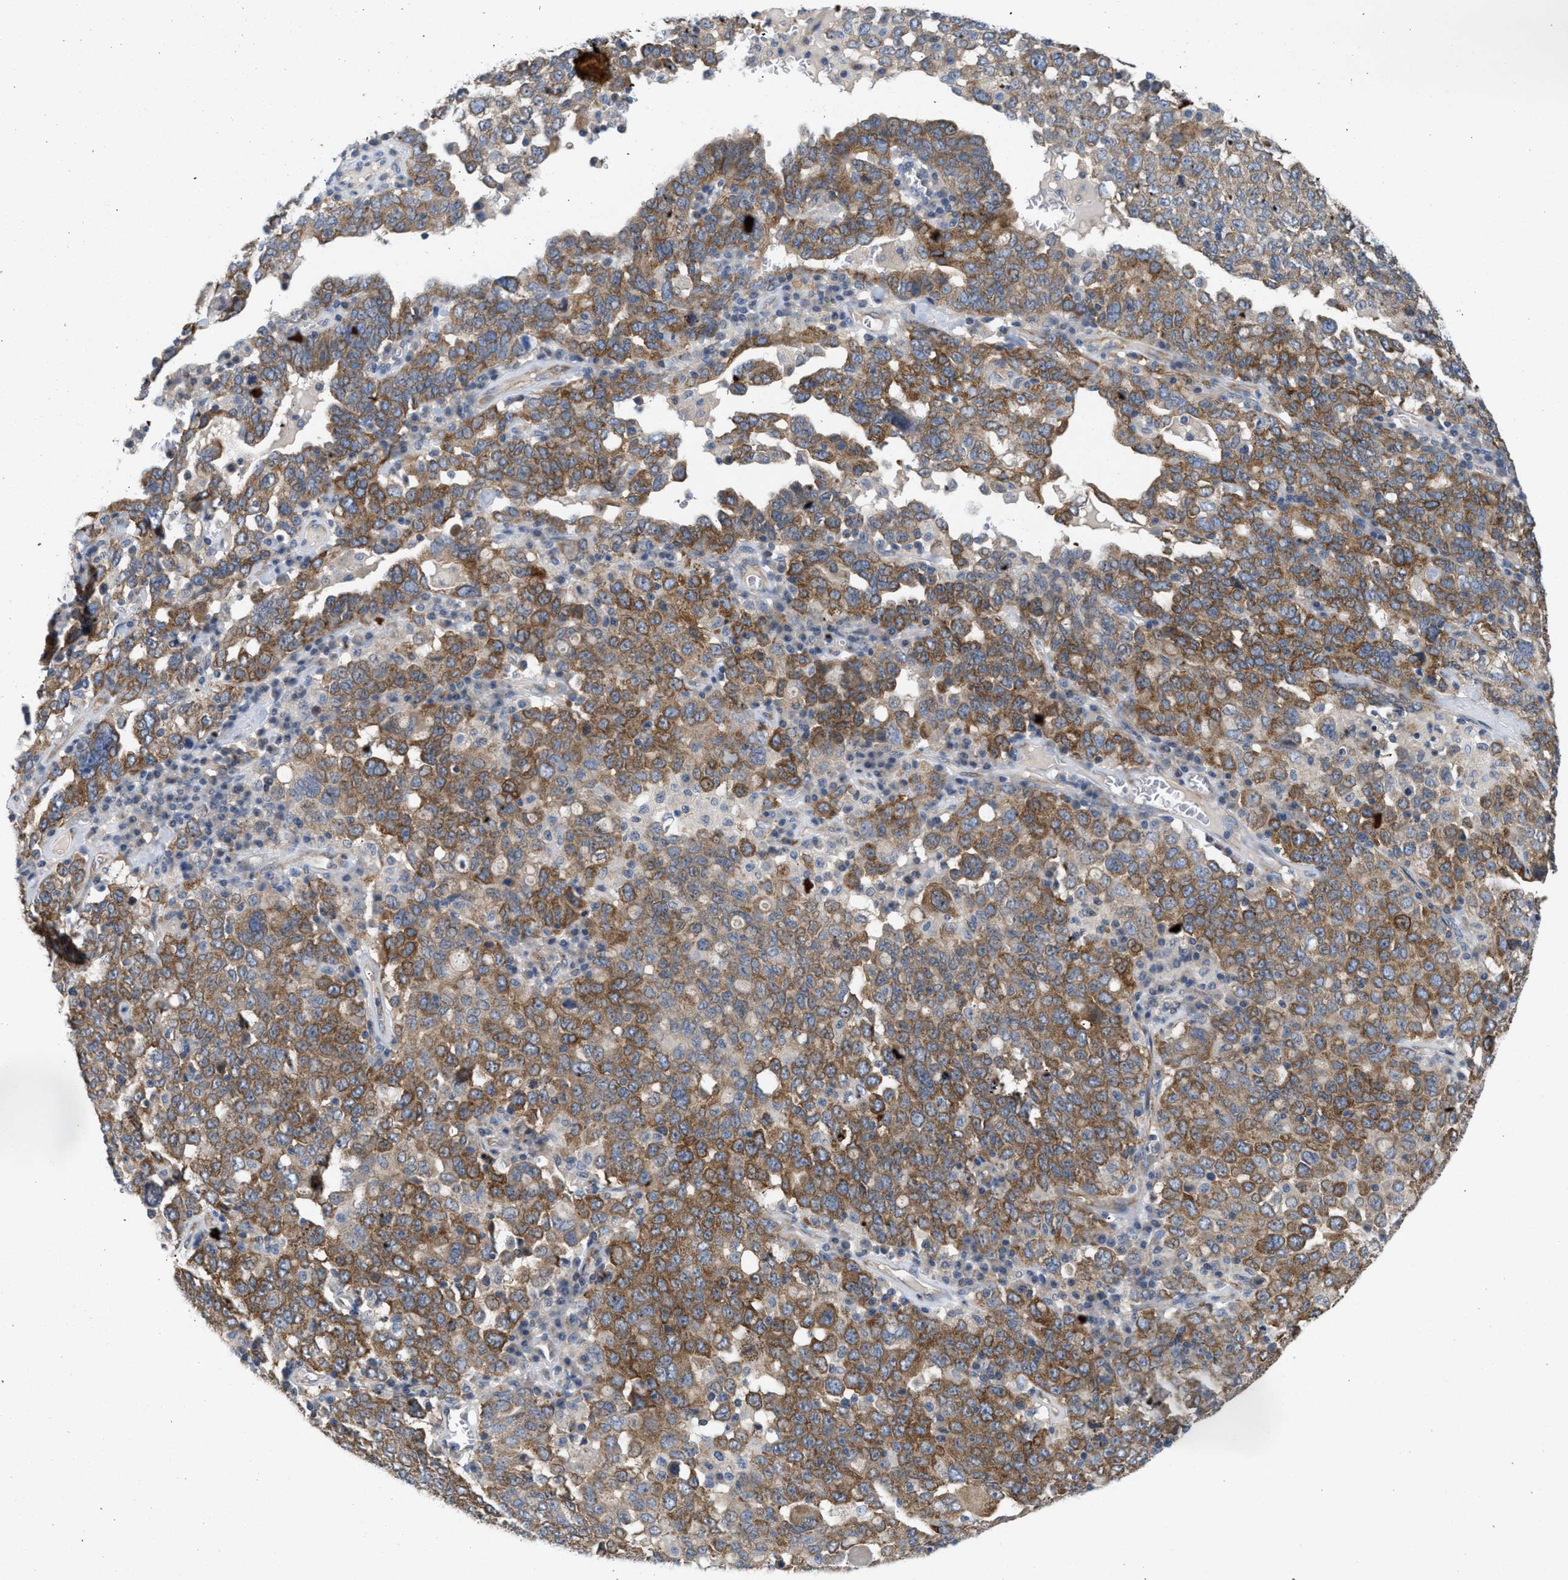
{"staining": {"intensity": "moderate", "quantity": ">75%", "location": "cytoplasmic/membranous"}, "tissue": "ovarian cancer", "cell_type": "Tumor cells", "image_type": "cancer", "snomed": [{"axis": "morphology", "description": "Carcinoma, endometroid"}, {"axis": "topography", "description": "Ovary"}], "caption": "A histopathology image of endometroid carcinoma (ovarian) stained for a protein shows moderate cytoplasmic/membranous brown staining in tumor cells.", "gene": "UBAP2", "patient": {"sex": "female", "age": 62}}